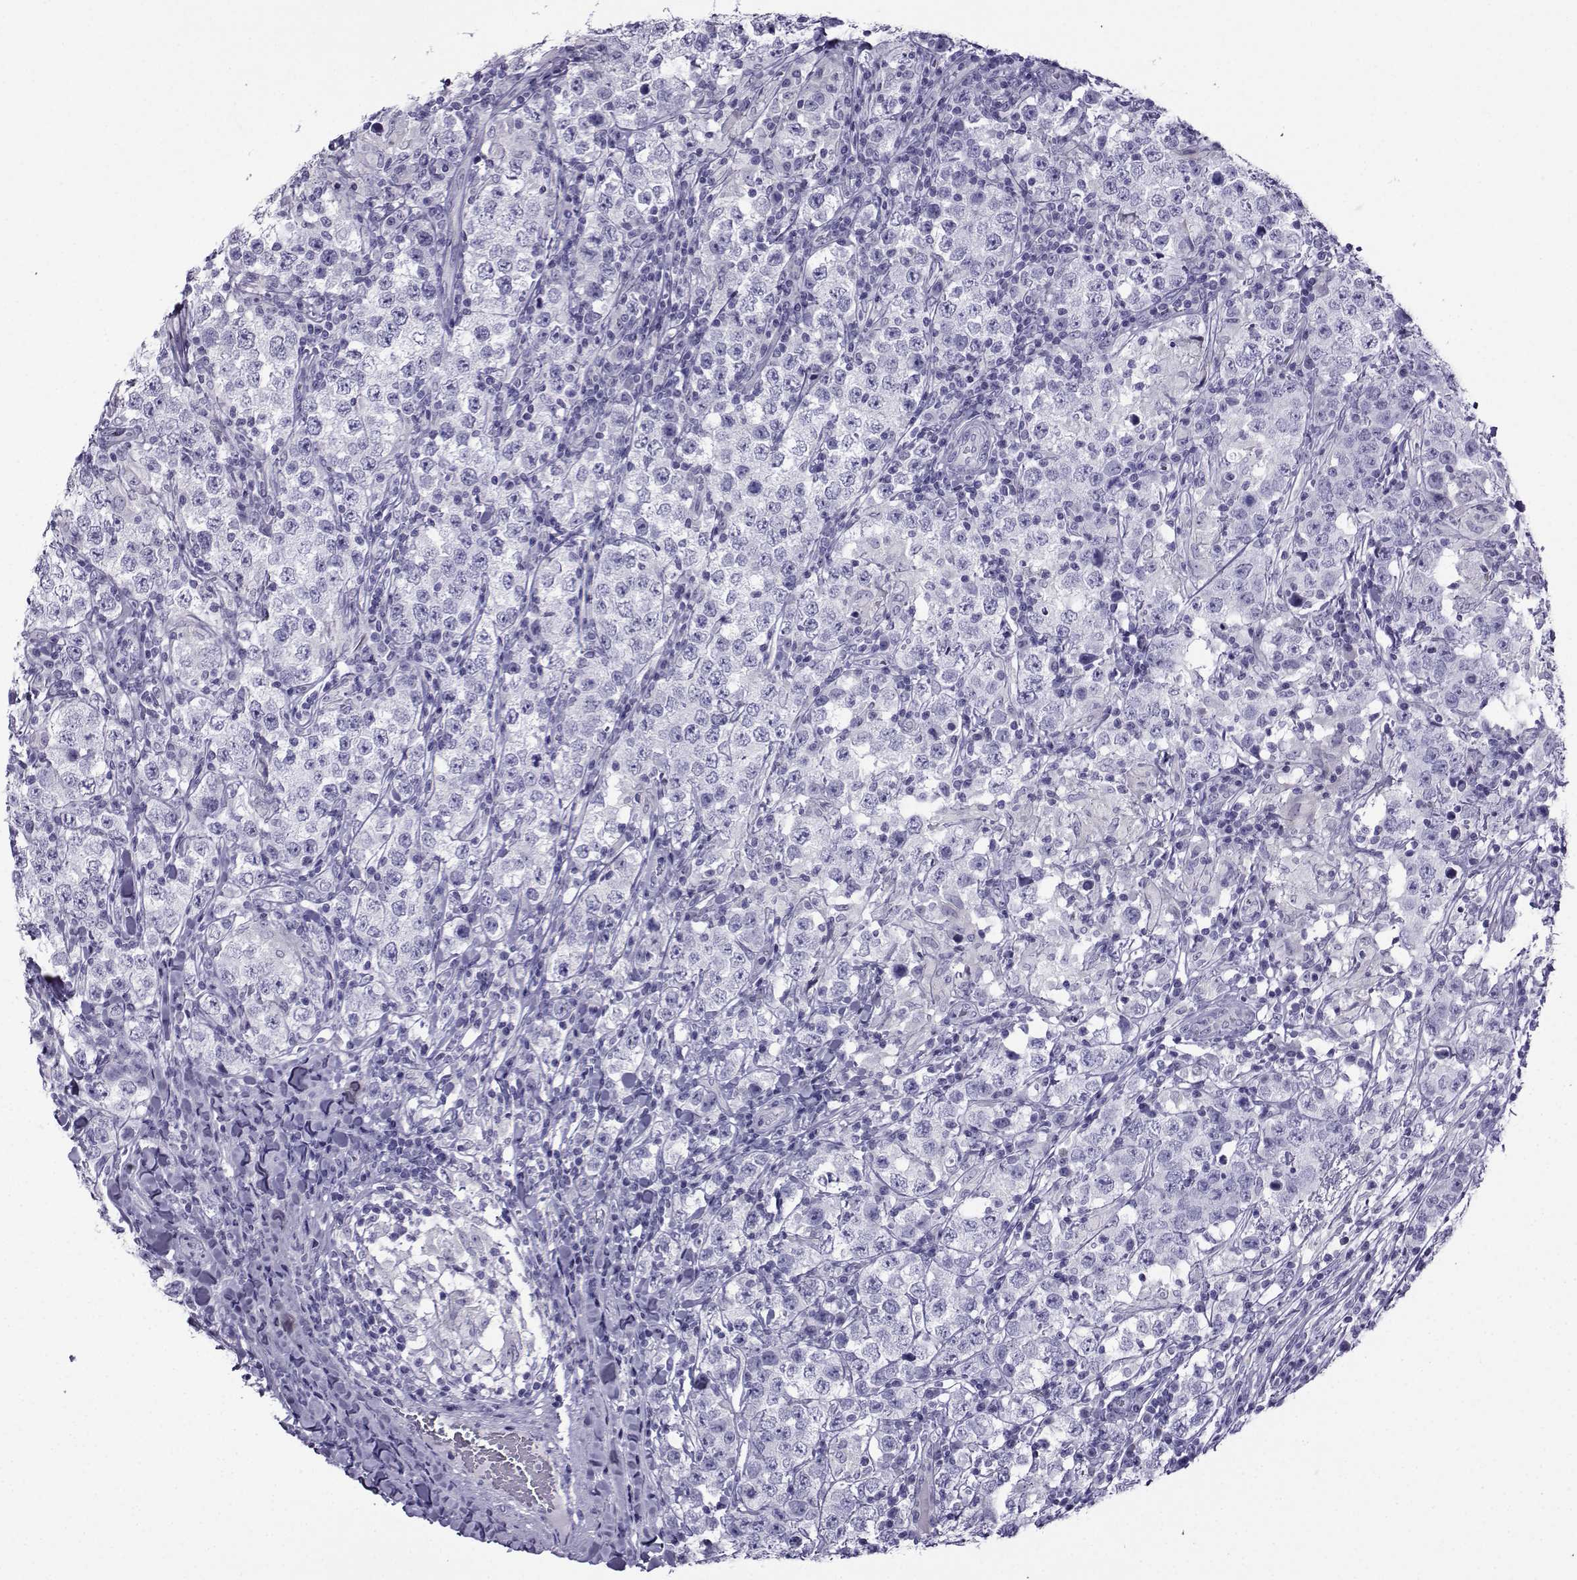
{"staining": {"intensity": "negative", "quantity": "none", "location": "none"}, "tissue": "testis cancer", "cell_type": "Tumor cells", "image_type": "cancer", "snomed": [{"axis": "morphology", "description": "Seminoma, NOS"}, {"axis": "morphology", "description": "Carcinoma, Embryonal, NOS"}, {"axis": "topography", "description": "Testis"}], "caption": "Tumor cells are negative for protein expression in human testis cancer. The staining was performed using DAB (3,3'-diaminobenzidine) to visualize the protein expression in brown, while the nuclei were stained in blue with hematoxylin (Magnification: 20x).", "gene": "CRYBB1", "patient": {"sex": "male", "age": 41}}